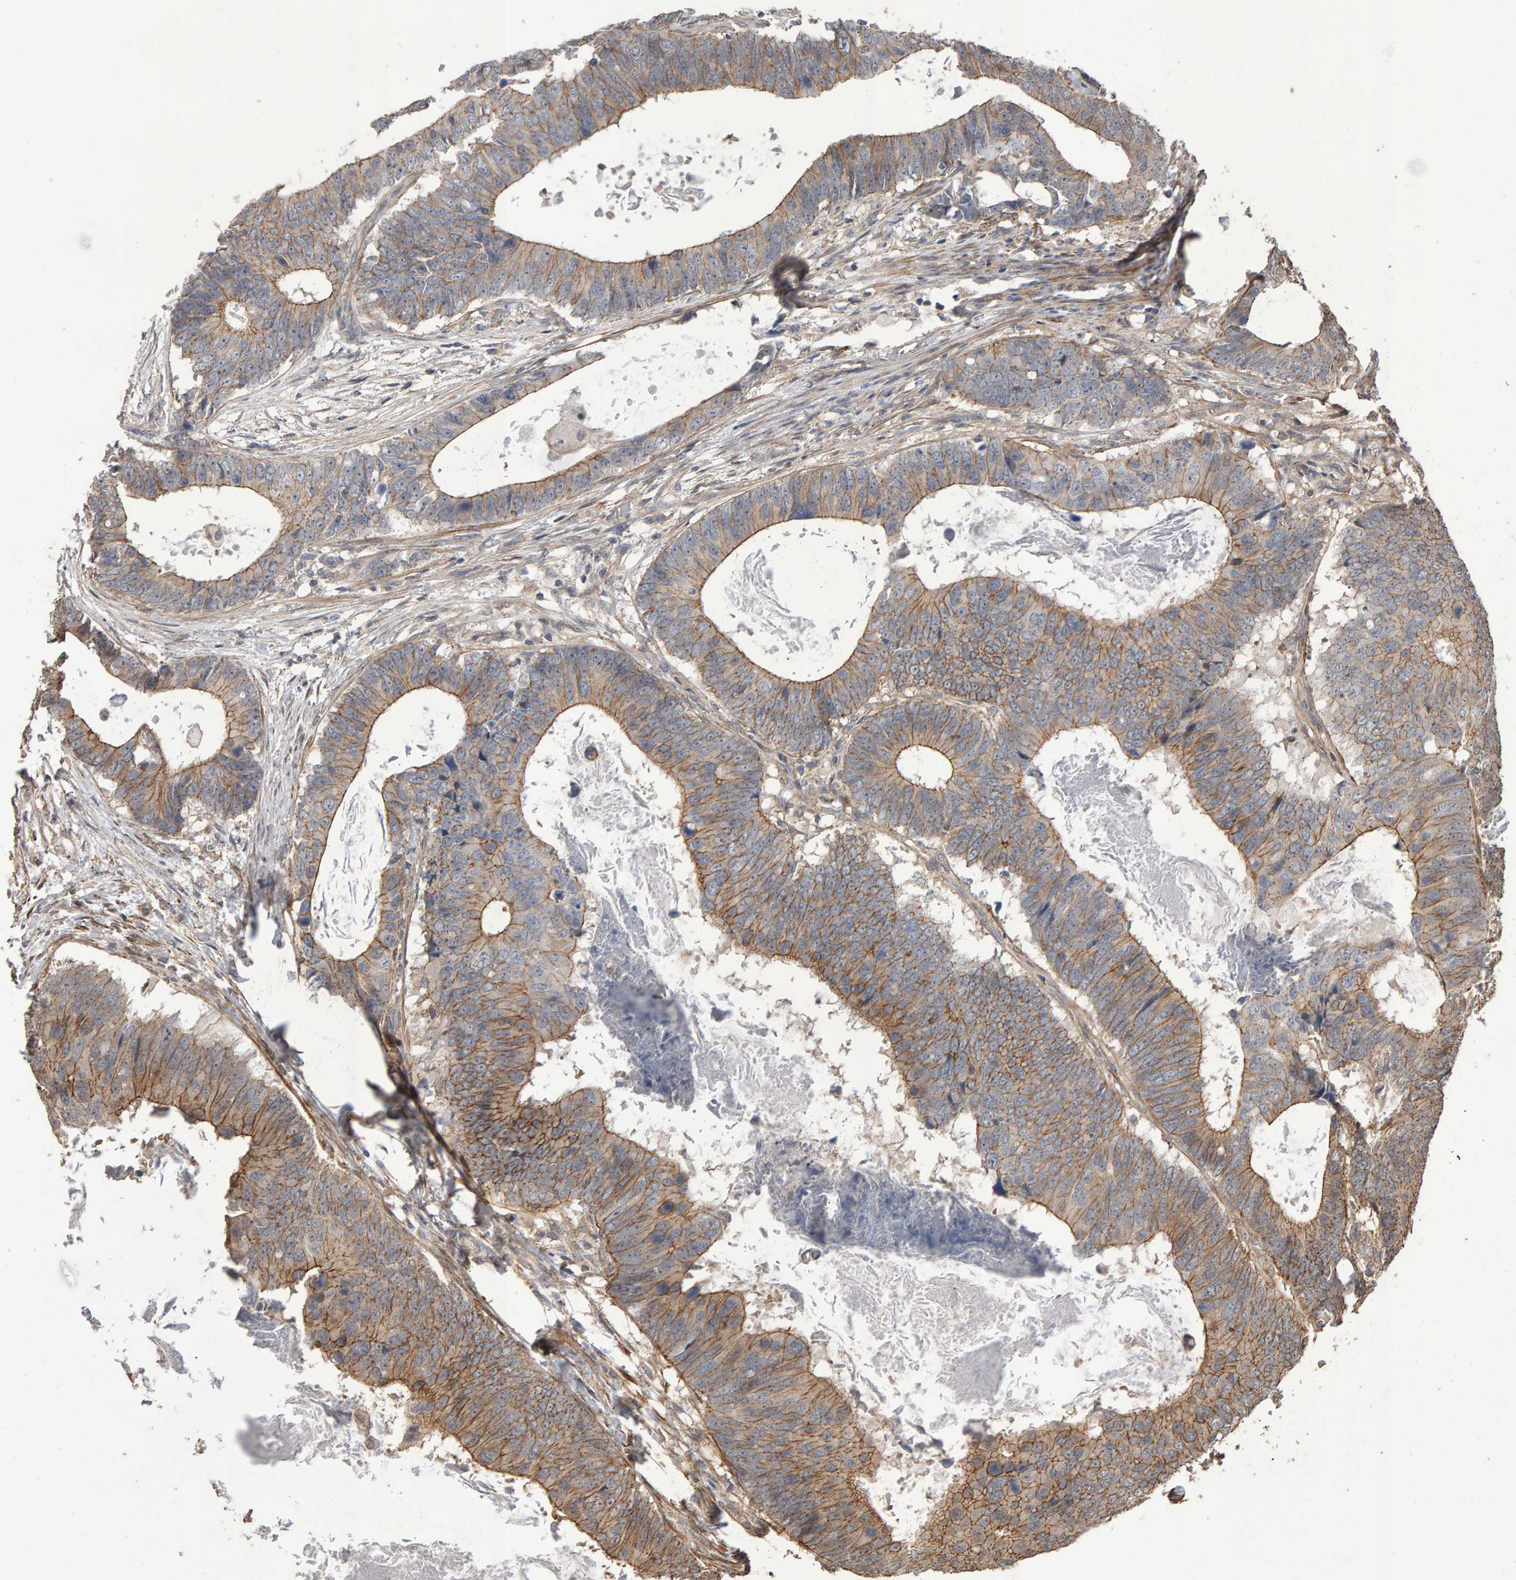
{"staining": {"intensity": "moderate", "quantity": ">75%", "location": "cytoplasmic/membranous"}, "tissue": "colorectal cancer", "cell_type": "Tumor cells", "image_type": "cancer", "snomed": [{"axis": "morphology", "description": "Adenocarcinoma, NOS"}, {"axis": "topography", "description": "Colon"}], "caption": "High-magnification brightfield microscopy of colorectal adenocarcinoma stained with DAB (3,3'-diaminobenzidine) (brown) and counterstained with hematoxylin (blue). tumor cells exhibit moderate cytoplasmic/membranous expression is present in approximately>75% of cells.", "gene": "SCRIB", "patient": {"sex": "male", "age": 56}}